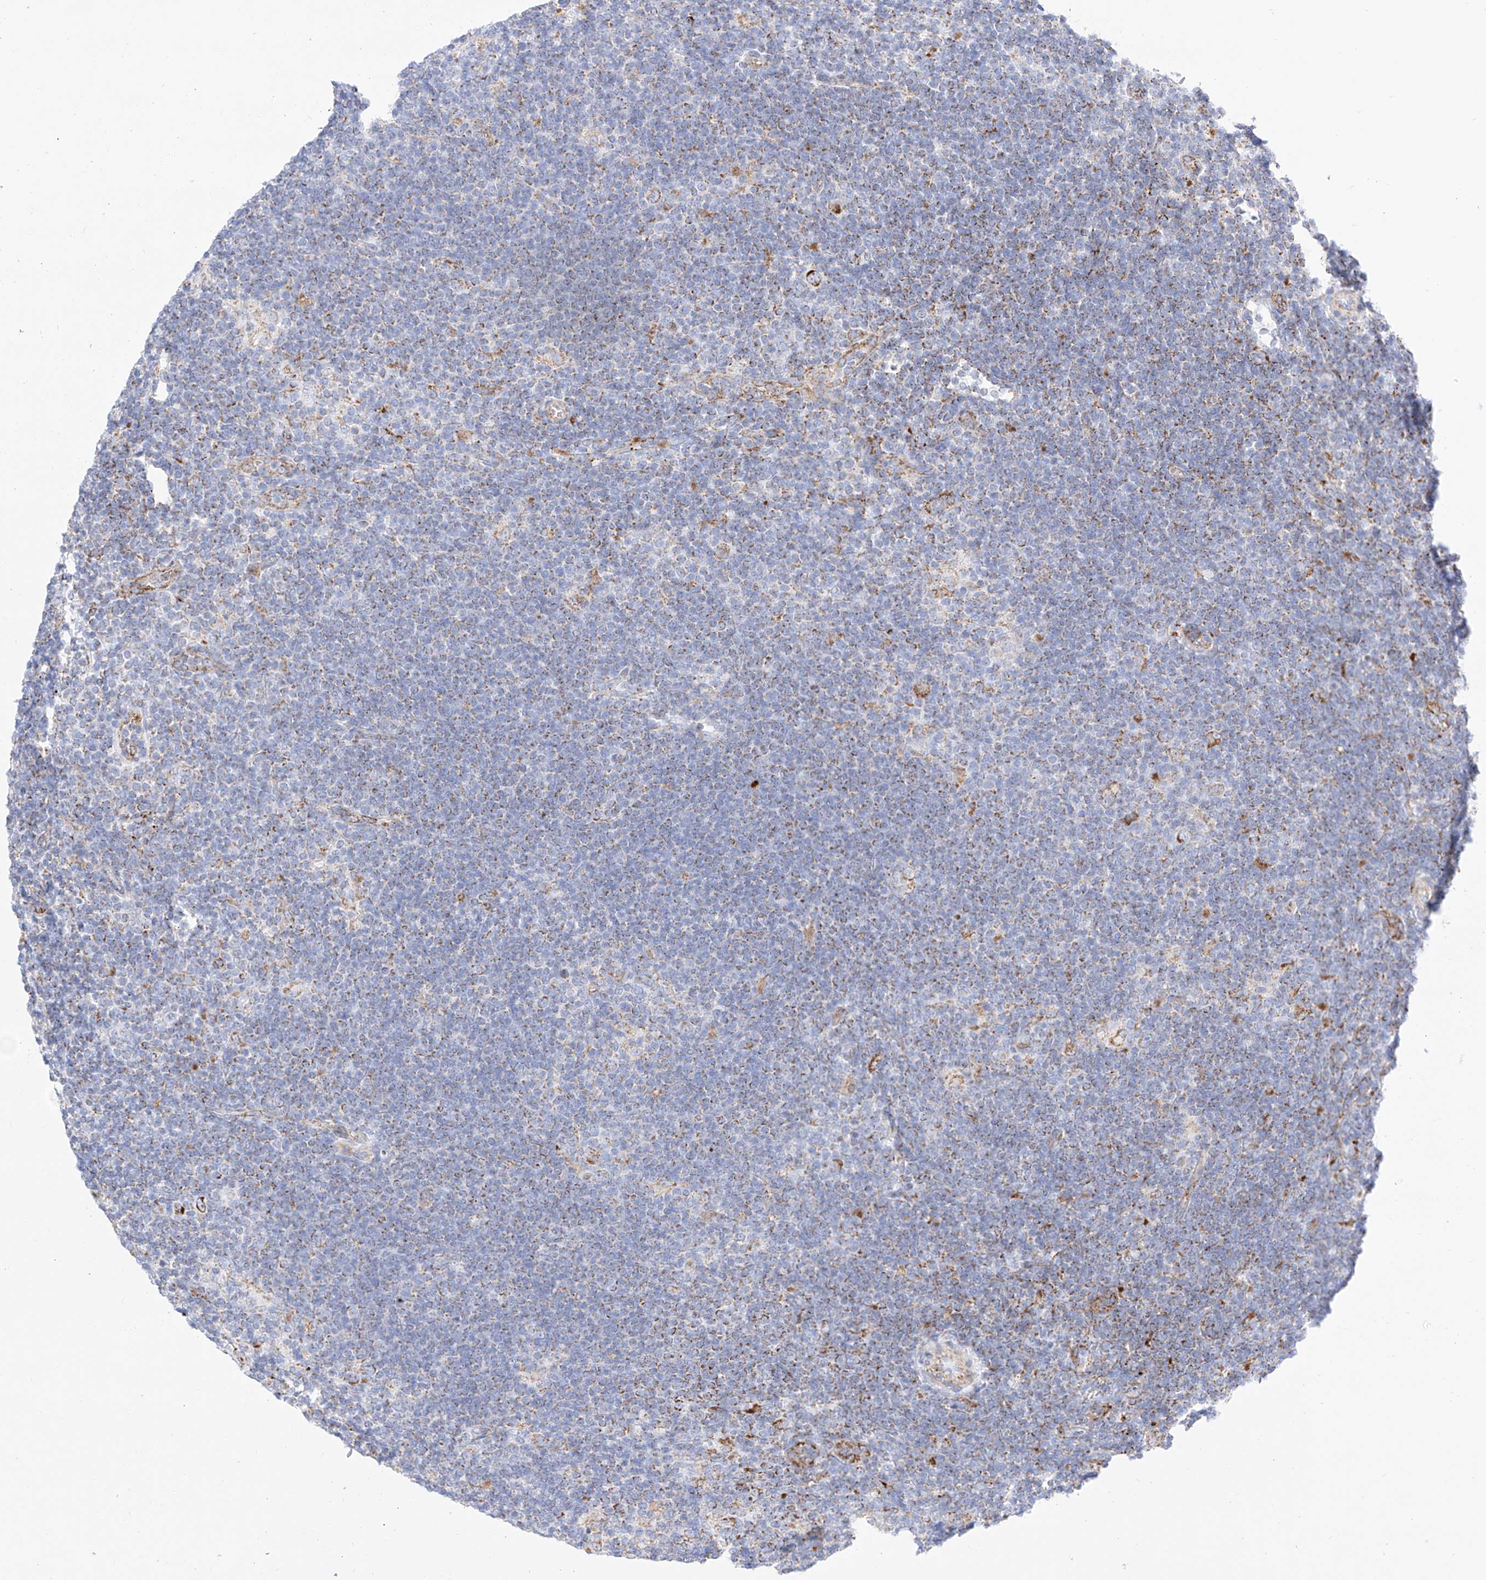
{"staining": {"intensity": "moderate", "quantity": "25%-75%", "location": "cytoplasmic/membranous"}, "tissue": "lymphoma", "cell_type": "Tumor cells", "image_type": "cancer", "snomed": [{"axis": "morphology", "description": "Hodgkin's disease, NOS"}, {"axis": "topography", "description": "Lymph node"}], "caption": "A micrograph showing moderate cytoplasmic/membranous staining in approximately 25%-75% of tumor cells in Hodgkin's disease, as visualized by brown immunohistochemical staining.", "gene": "C6orf62", "patient": {"sex": "female", "age": 57}}